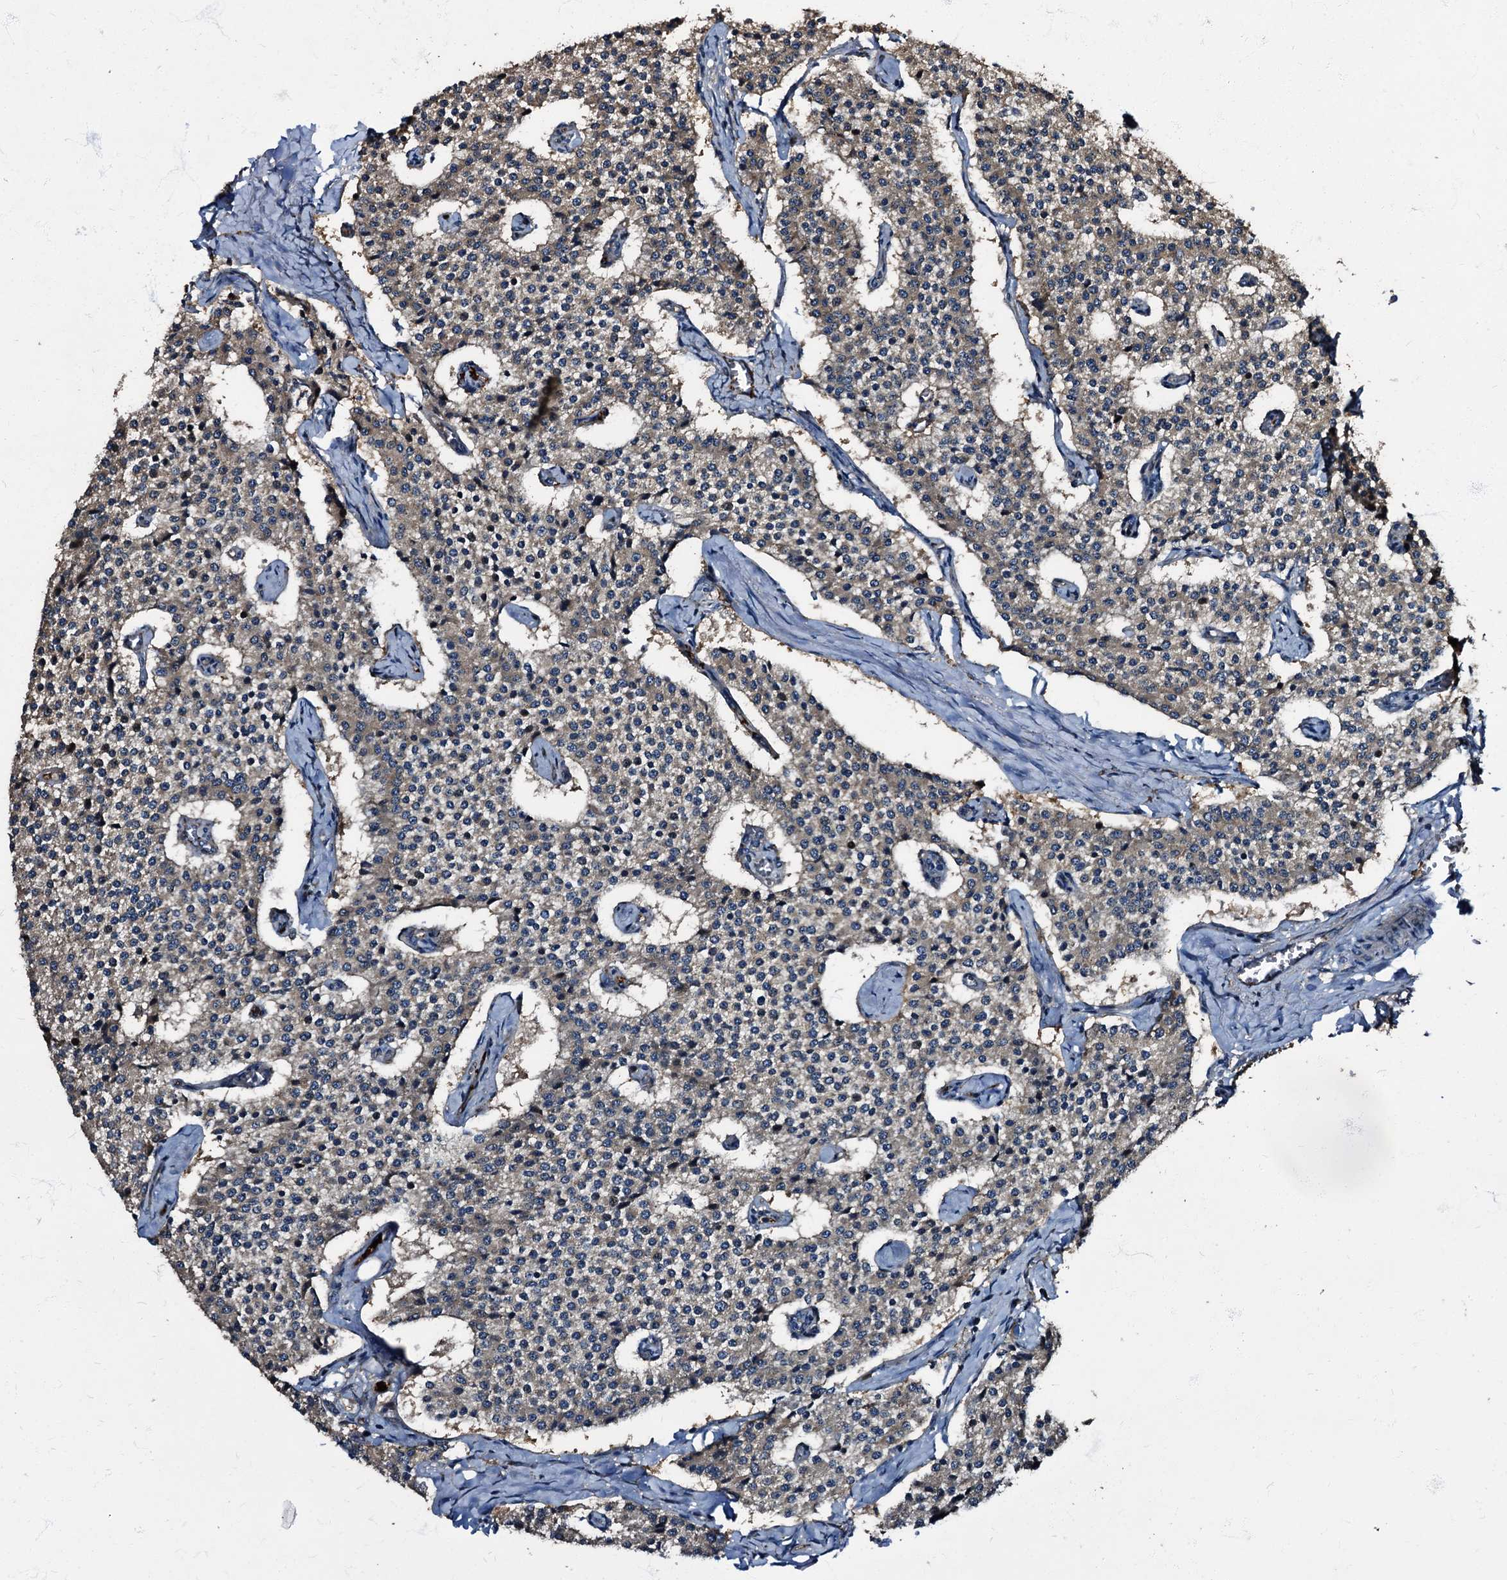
{"staining": {"intensity": "negative", "quantity": "none", "location": "none"}, "tissue": "carcinoid", "cell_type": "Tumor cells", "image_type": "cancer", "snomed": [{"axis": "morphology", "description": "Carcinoid, malignant, NOS"}, {"axis": "topography", "description": "Colon"}], "caption": "IHC image of human carcinoid stained for a protein (brown), which exhibits no staining in tumor cells.", "gene": "PEX5", "patient": {"sex": "female", "age": 52}}